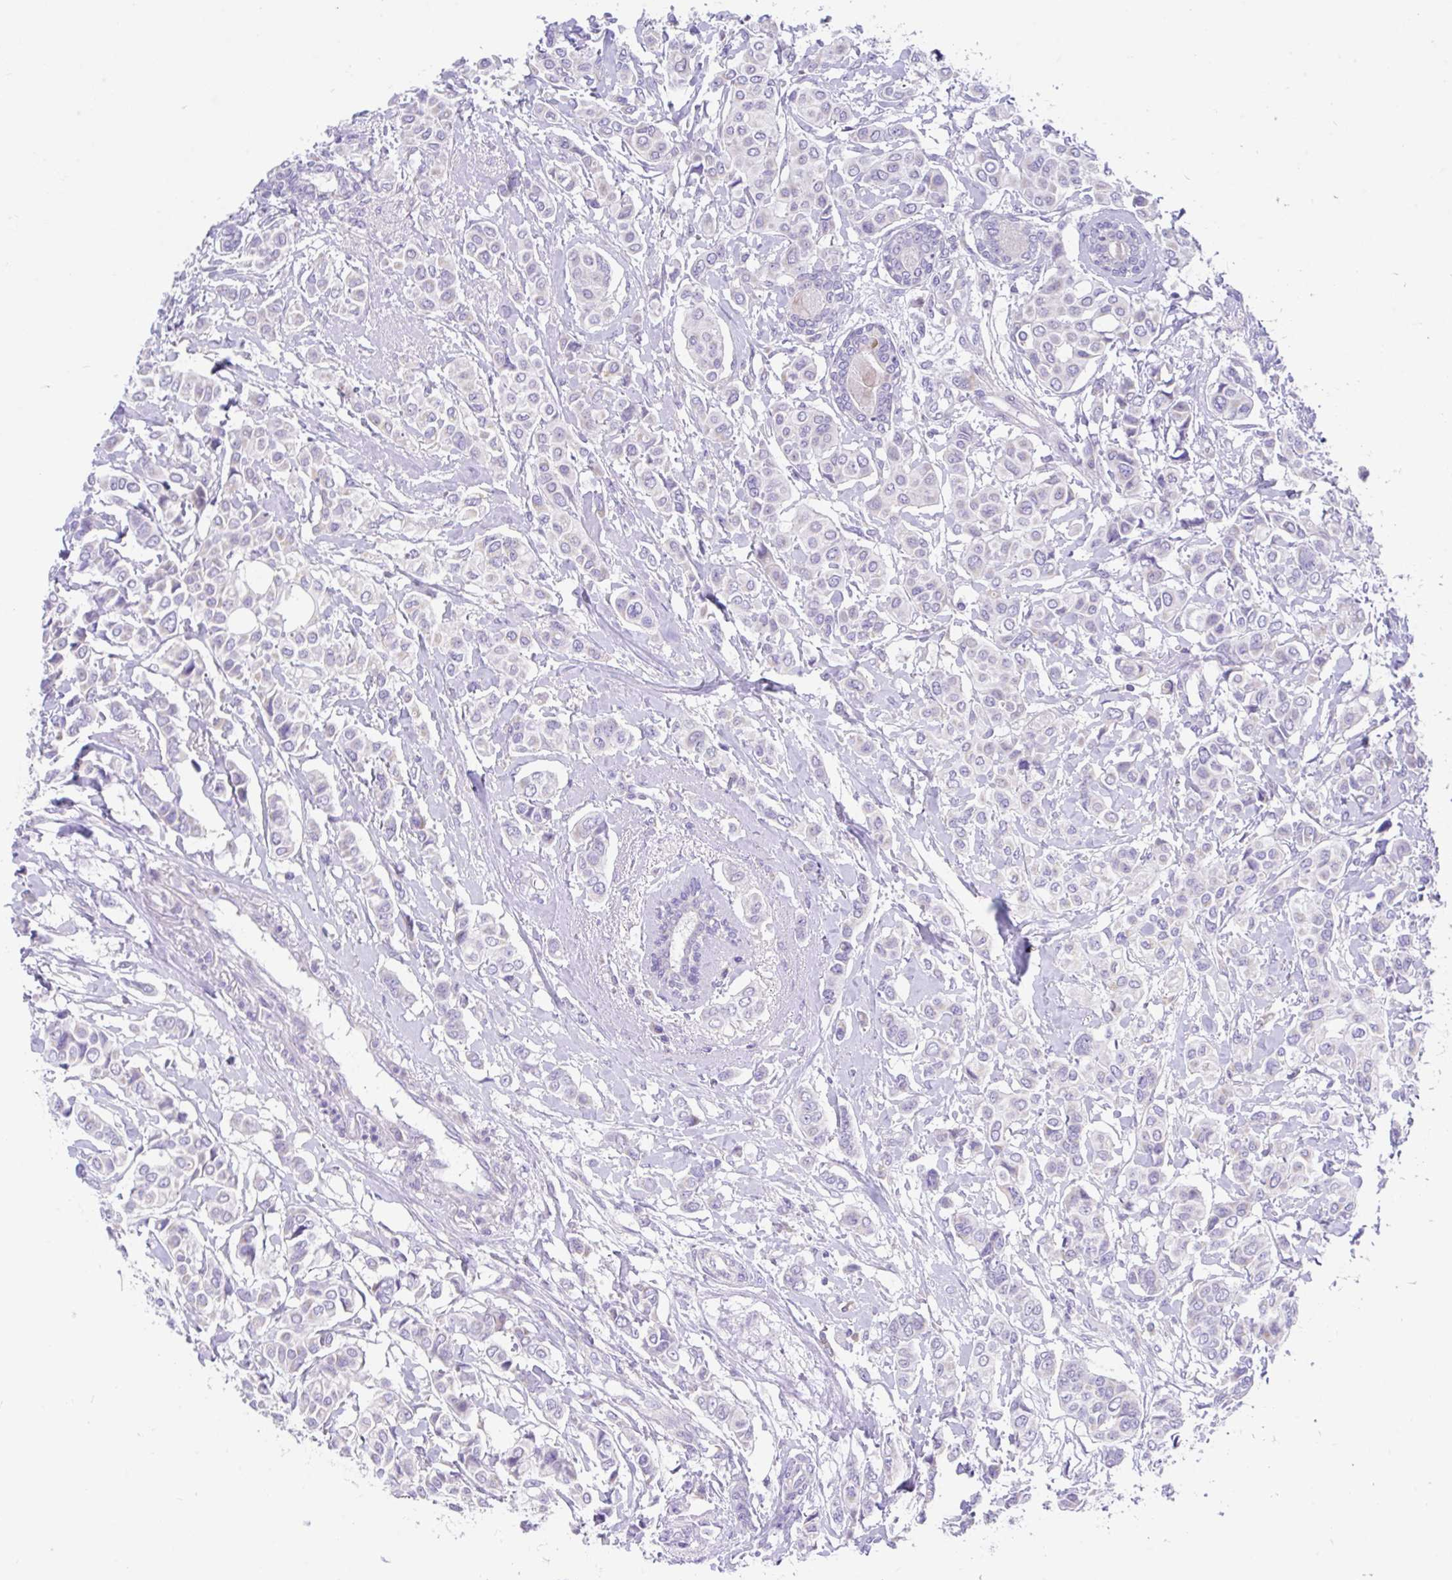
{"staining": {"intensity": "negative", "quantity": "none", "location": "none"}, "tissue": "breast cancer", "cell_type": "Tumor cells", "image_type": "cancer", "snomed": [{"axis": "morphology", "description": "Lobular carcinoma"}, {"axis": "topography", "description": "Breast"}], "caption": "IHC micrograph of human breast lobular carcinoma stained for a protein (brown), which reveals no expression in tumor cells. (Immunohistochemistry, brightfield microscopy, high magnification).", "gene": "CCSAP", "patient": {"sex": "female", "age": 51}}